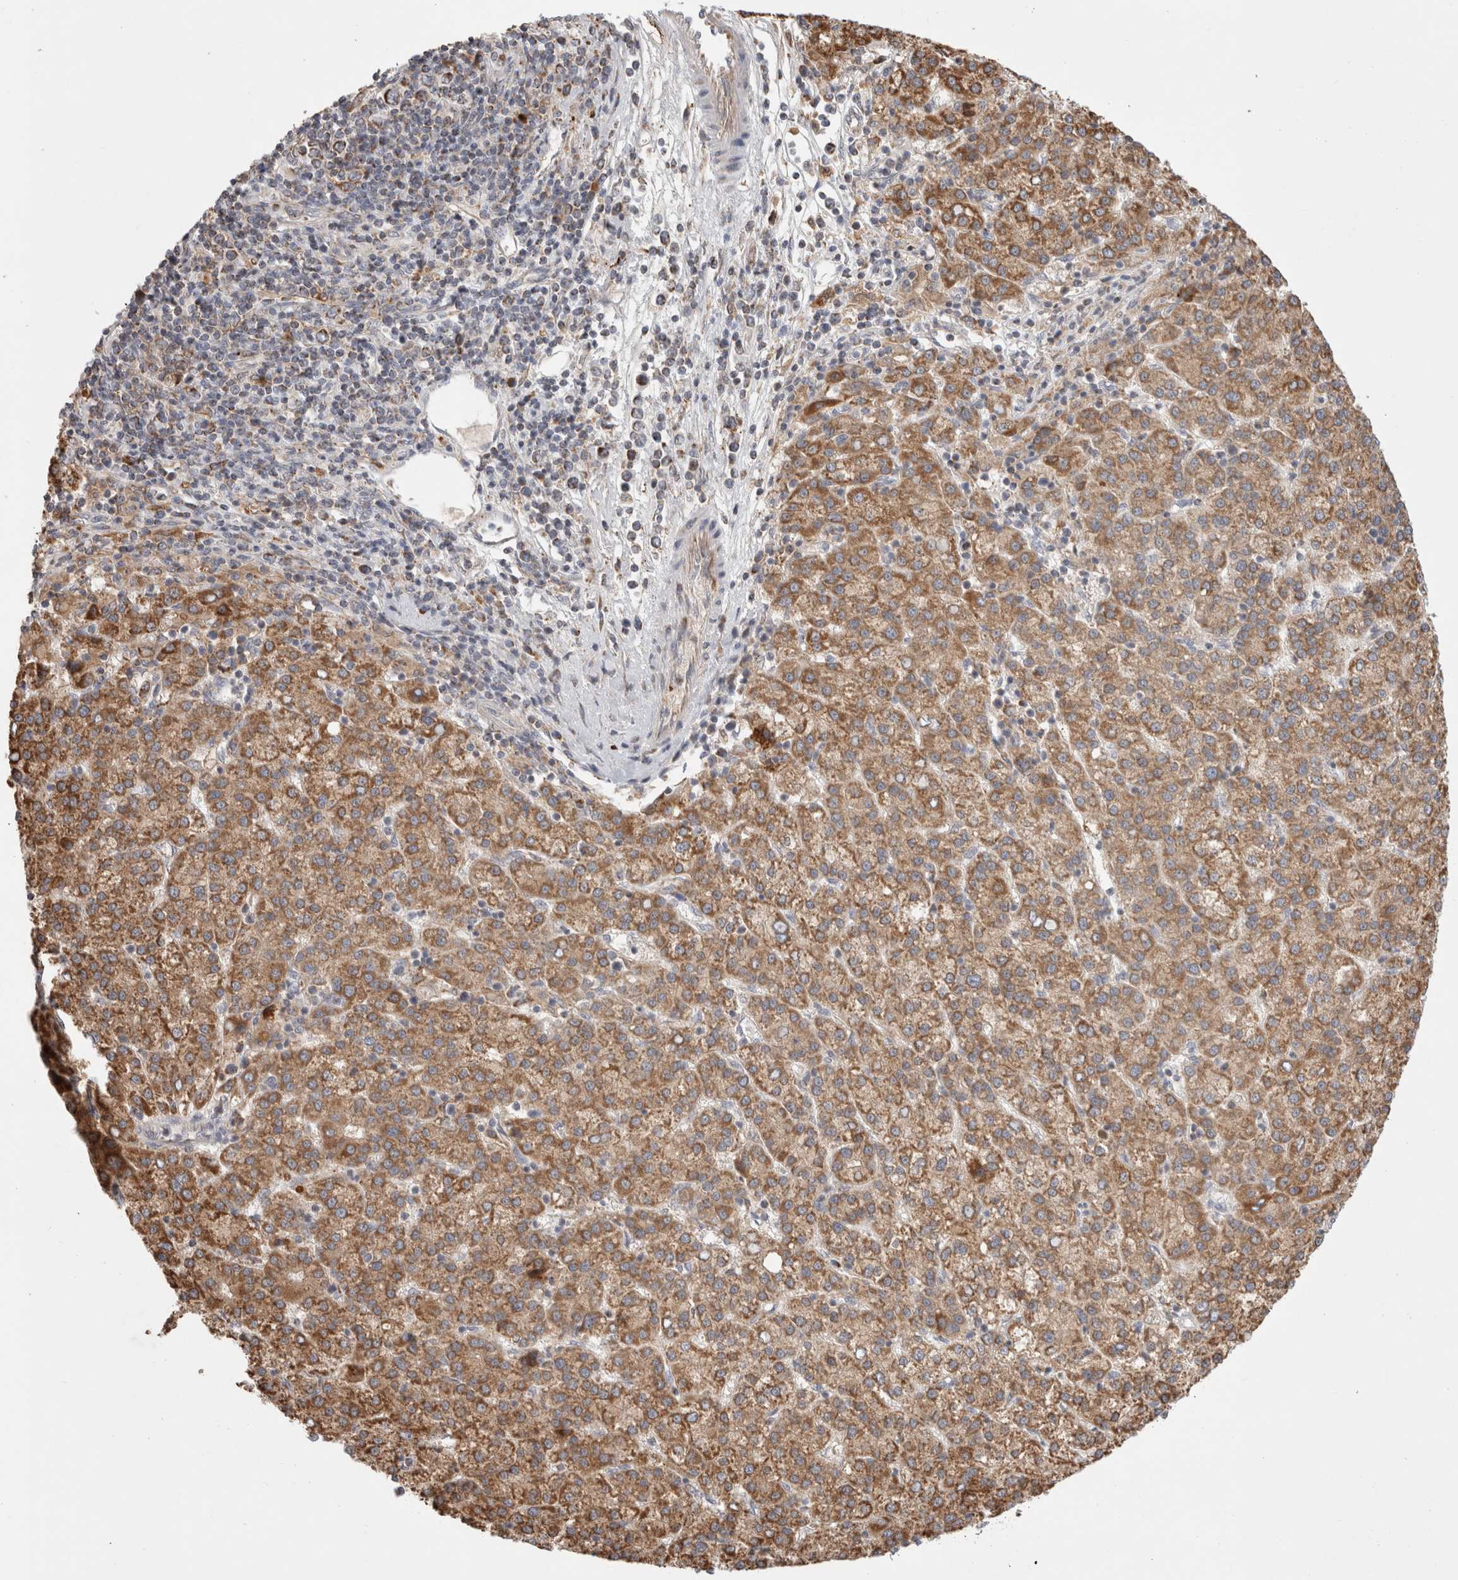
{"staining": {"intensity": "moderate", "quantity": ">75%", "location": "cytoplasmic/membranous"}, "tissue": "liver cancer", "cell_type": "Tumor cells", "image_type": "cancer", "snomed": [{"axis": "morphology", "description": "Carcinoma, Hepatocellular, NOS"}, {"axis": "topography", "description": "Liver"}], "caption": "This is an image of immunohistochemistry staining of liver cancer (hepatocellular carcinoma), which shows moderate expression in the cytoplasmic/membranous of tumor cells.", "gene": "HROB", "patient": {"sex": "female", "age": 58}}